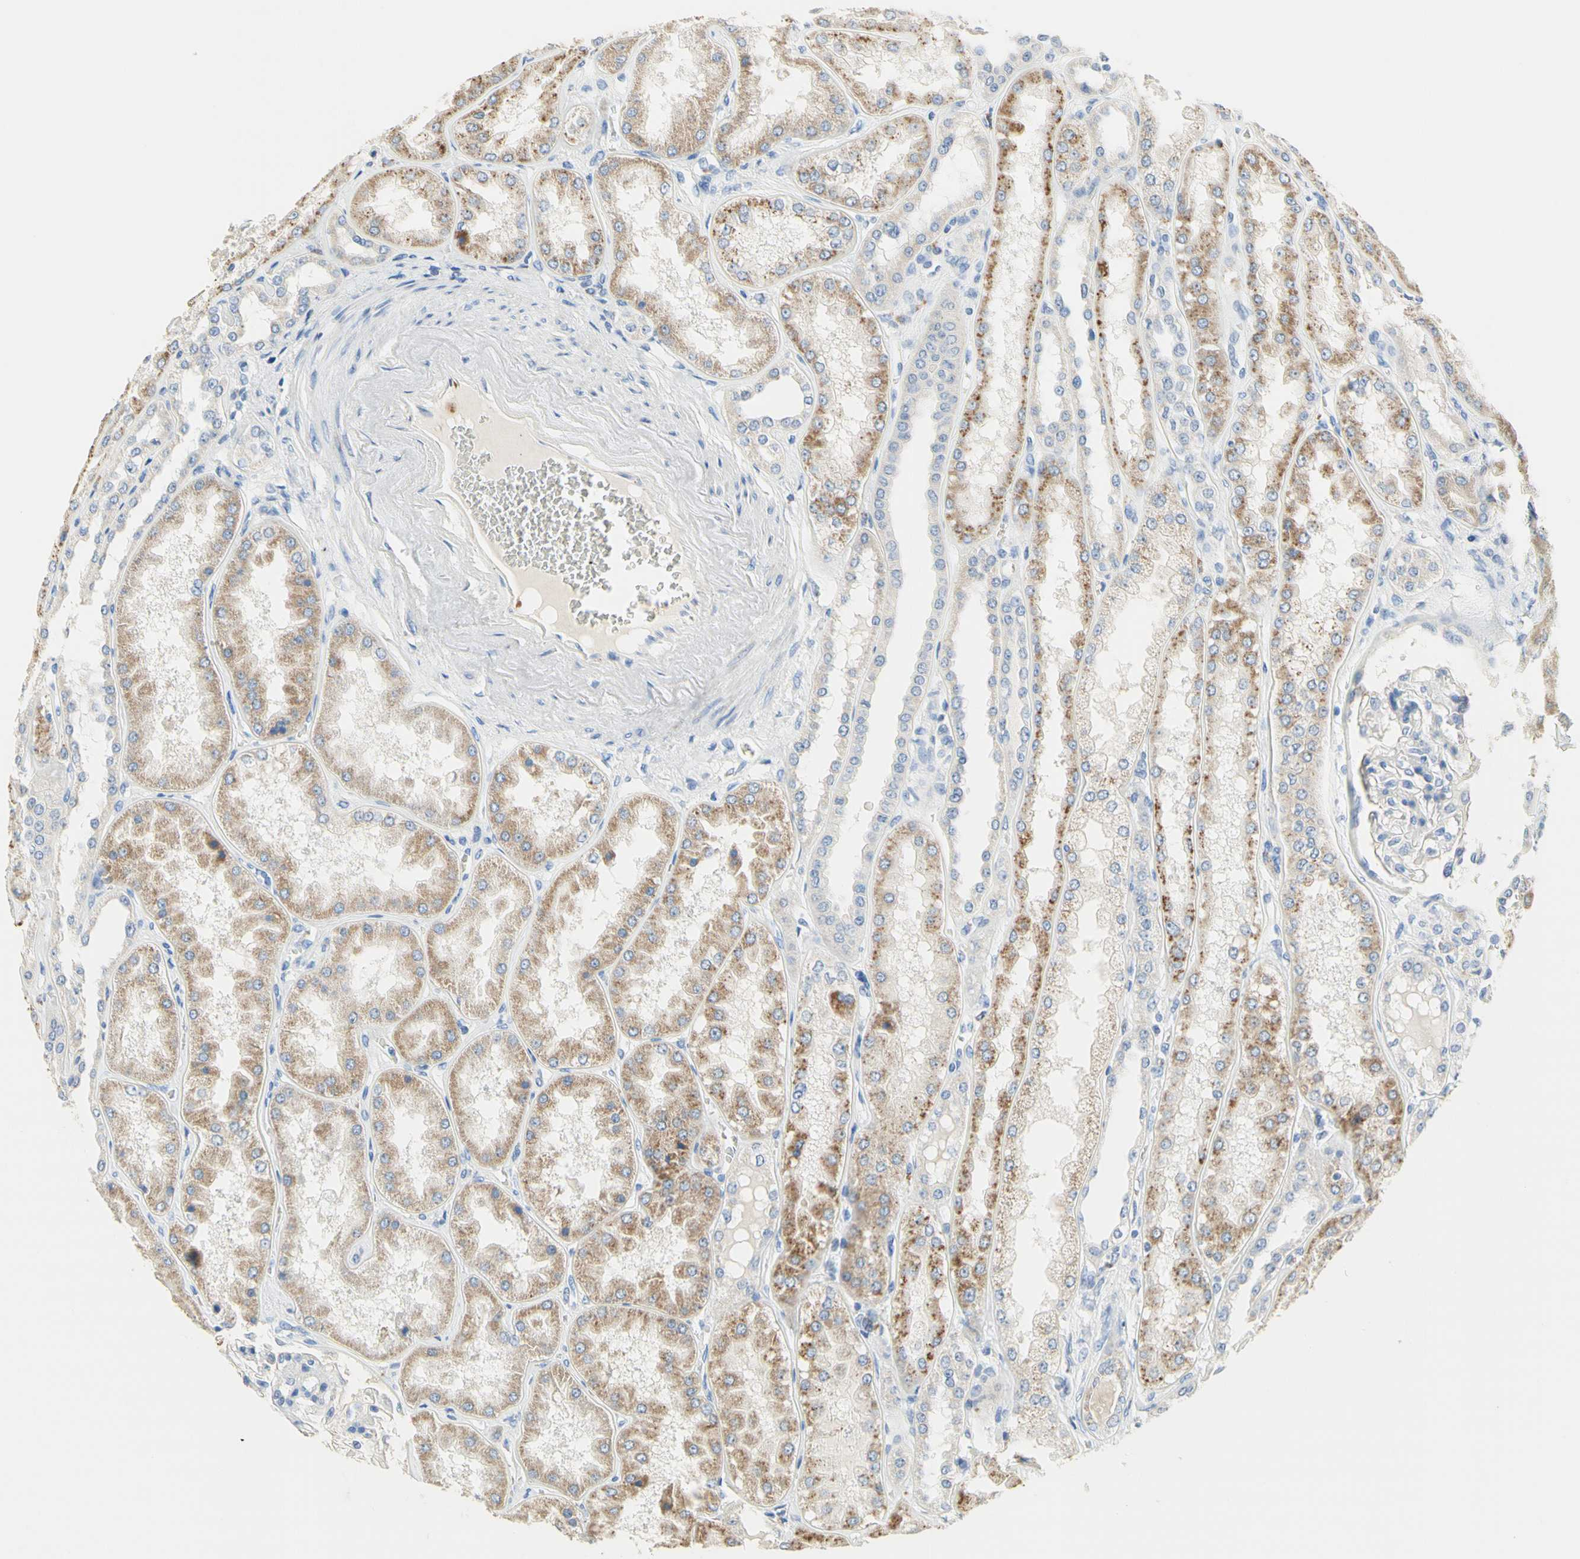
{"staining": {"intensity": "negative", "quantity": "none", "location": "none"}, "tissue": "kidney", "cell_type": "Cells in glomeruli", "image_type": "normal", "snomed": [{"axis": "morphology", "description": "Normal tissue, NOS"}, {"axis": "topography", "description": "Kidney"}], "caption": "Kidney was stained to show a protein in brown. There is no significant expression in cells in glomeruli. The staining was performed using DAB to visualize the protein expression in brown, while the nuclei were stained in blue with hematoxylin (Magnification: 20x).", "gene": "NECTIN4", "patient": {"sex": "female", "age": 56}}